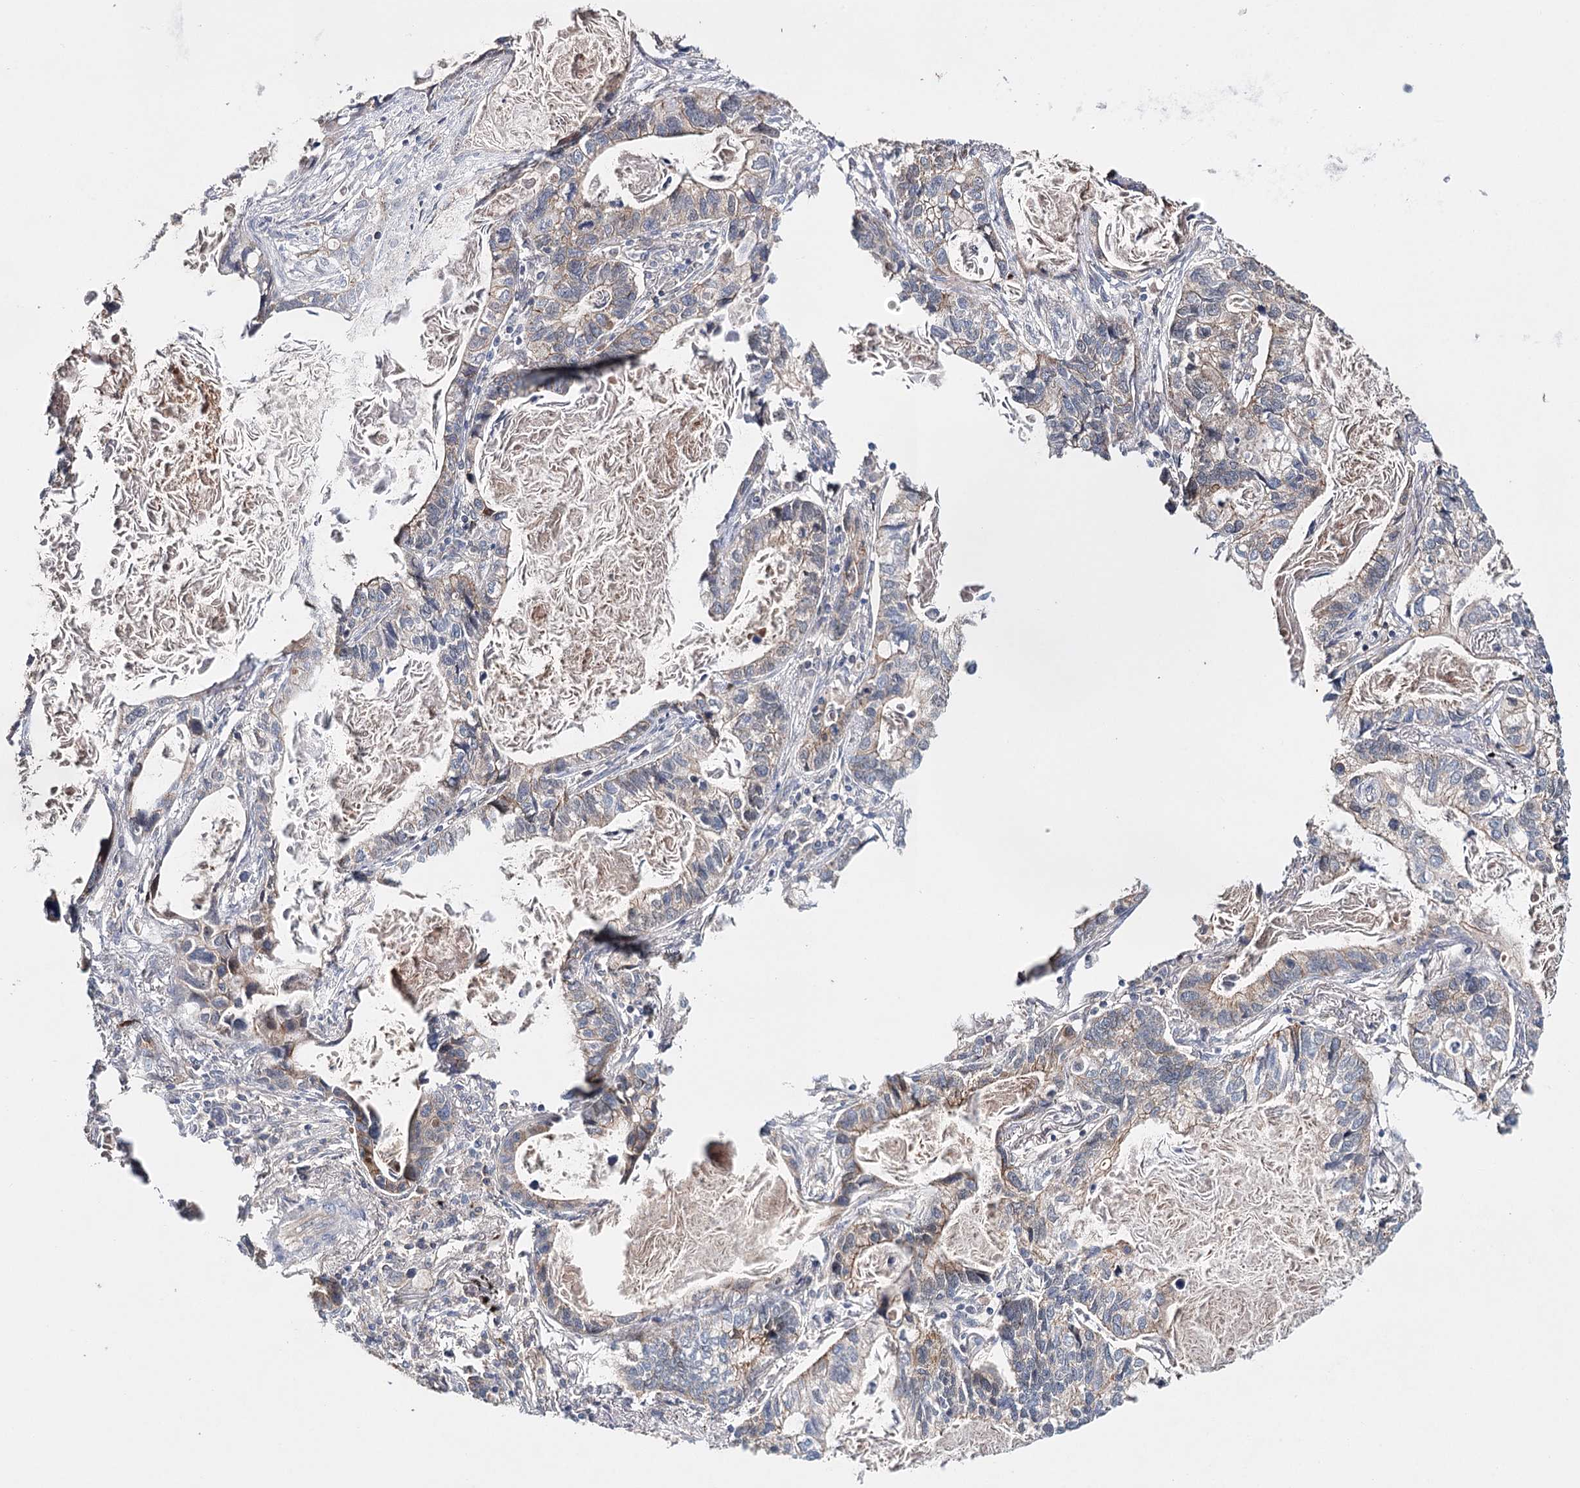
{"staining": {"intensity": "moderate", "quantity": "<25%", "location": "cytoplasmic/membranous"}, "tissue": "lung cancer", "cell_type": "Tumor cells", "image_type": "cancer", "snomed": [{"axis": "morphology", "description": "Adenocarcinoma, NOS"}, {"axis": "topography", "description": "Lung"}], "caption": "Immunohistochemical staining of human lung cancer reveals low levels of moderate cytoplasmic/membranous protein staining in approximately <25% of tumor cells.", "gene": "PKP4", "patient": {"sex": "male", "age": 67}}